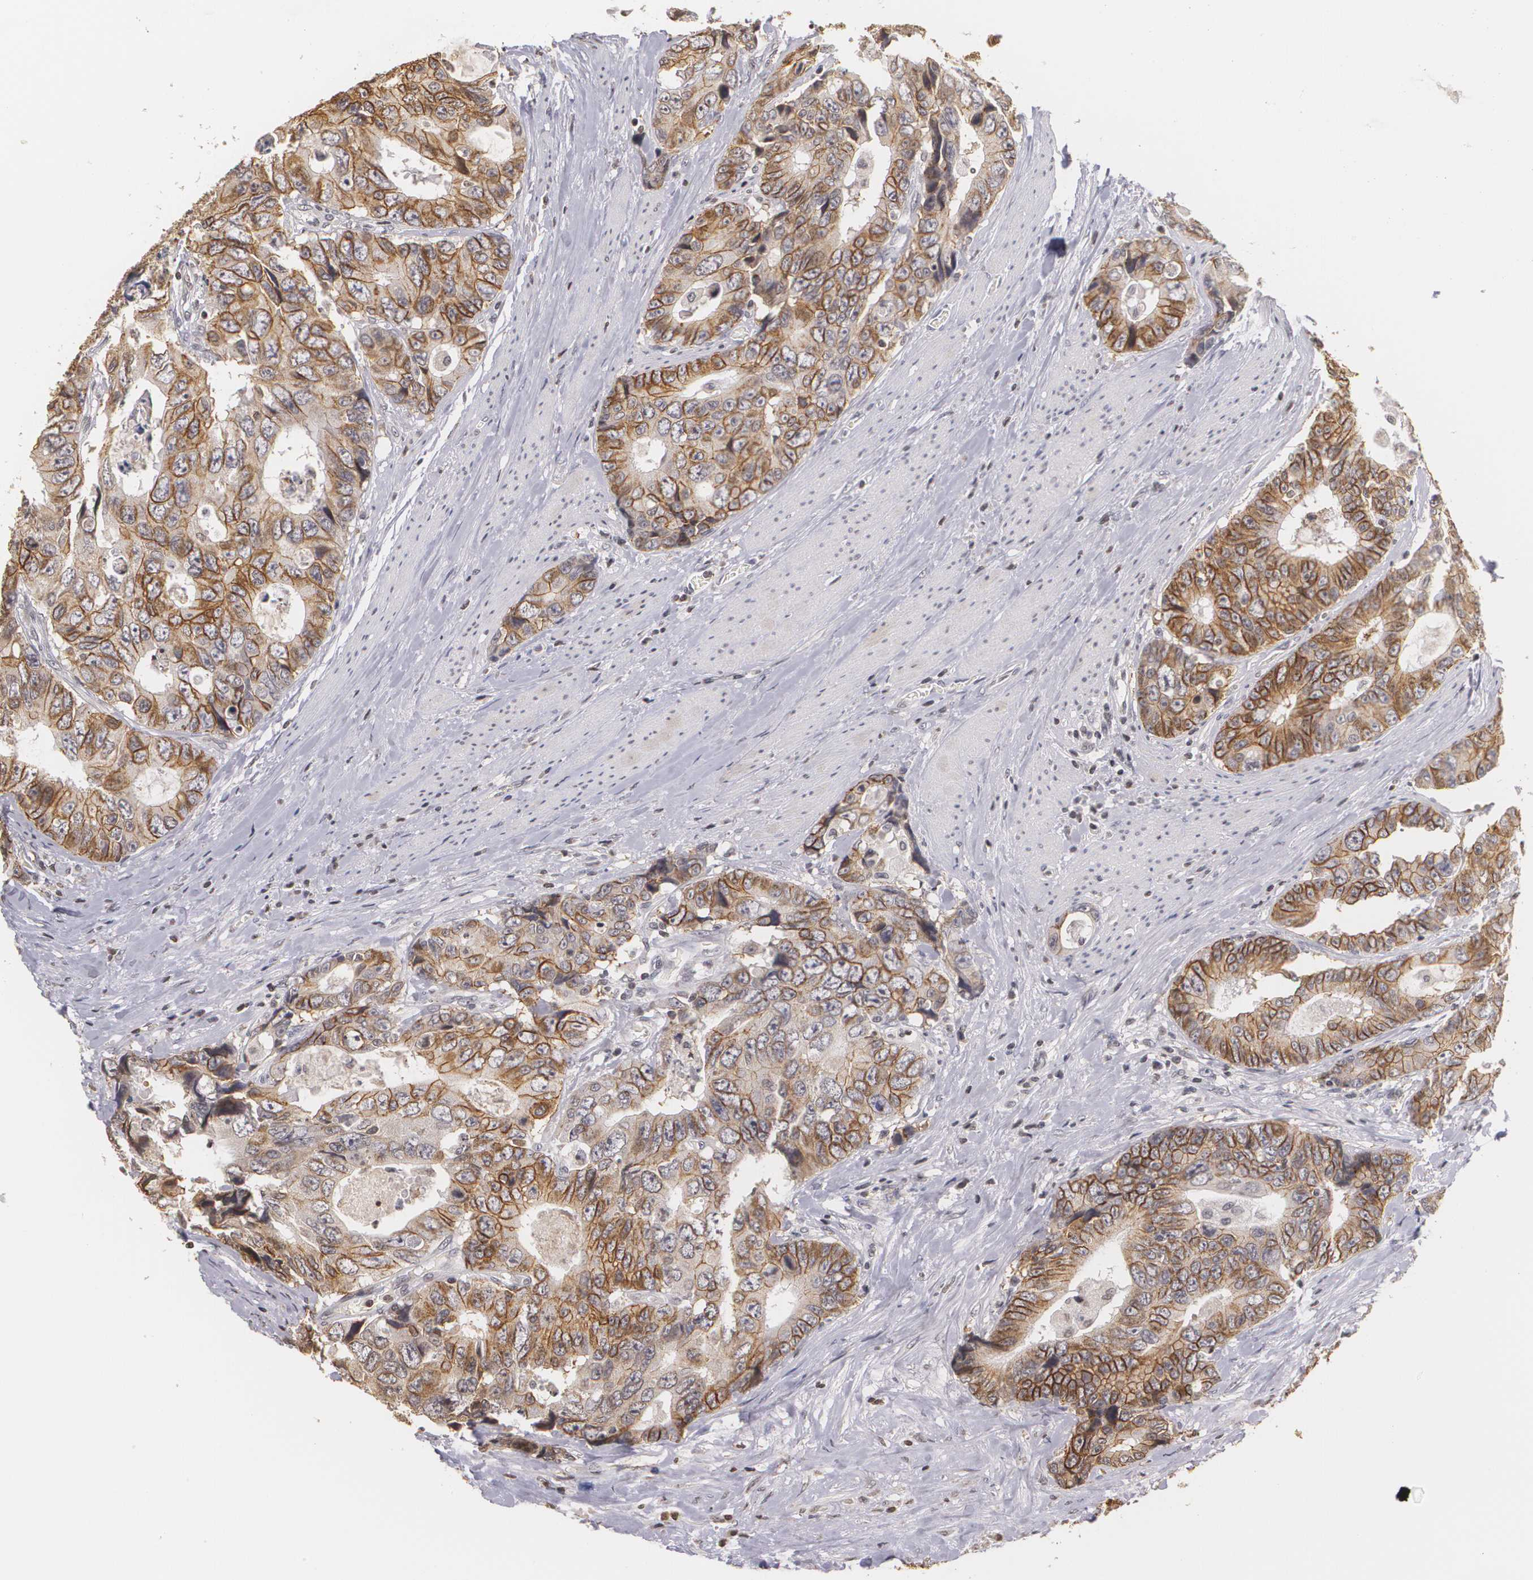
{"staining": {"intensity": "moderate", "quantity": "25%-75%", "location": "cytoplasmic/membranous"}, "tissue": "colorectal cancer", "cell_type": "Tumor cells", "image_type": "cancer", "snomed": [{"axis": "morphology", "description": "Adenocarcinoma, NOS"}, {"axis": "topography", "description": "Rectum"}], "caption": "Immunohistochemistry (IHC) photomicrograph of neoplastic tissue: human colorectal cancer (adenocarcinoma) stained using IHC shows medium levels of moderate protein expression localized specifically in the cytoplasmic/membranous of tumor cells, appearing as a cytoplasmic/membranous brown color.", "gene": "THRB", "patient": {"sex": "female", "age": 67}}